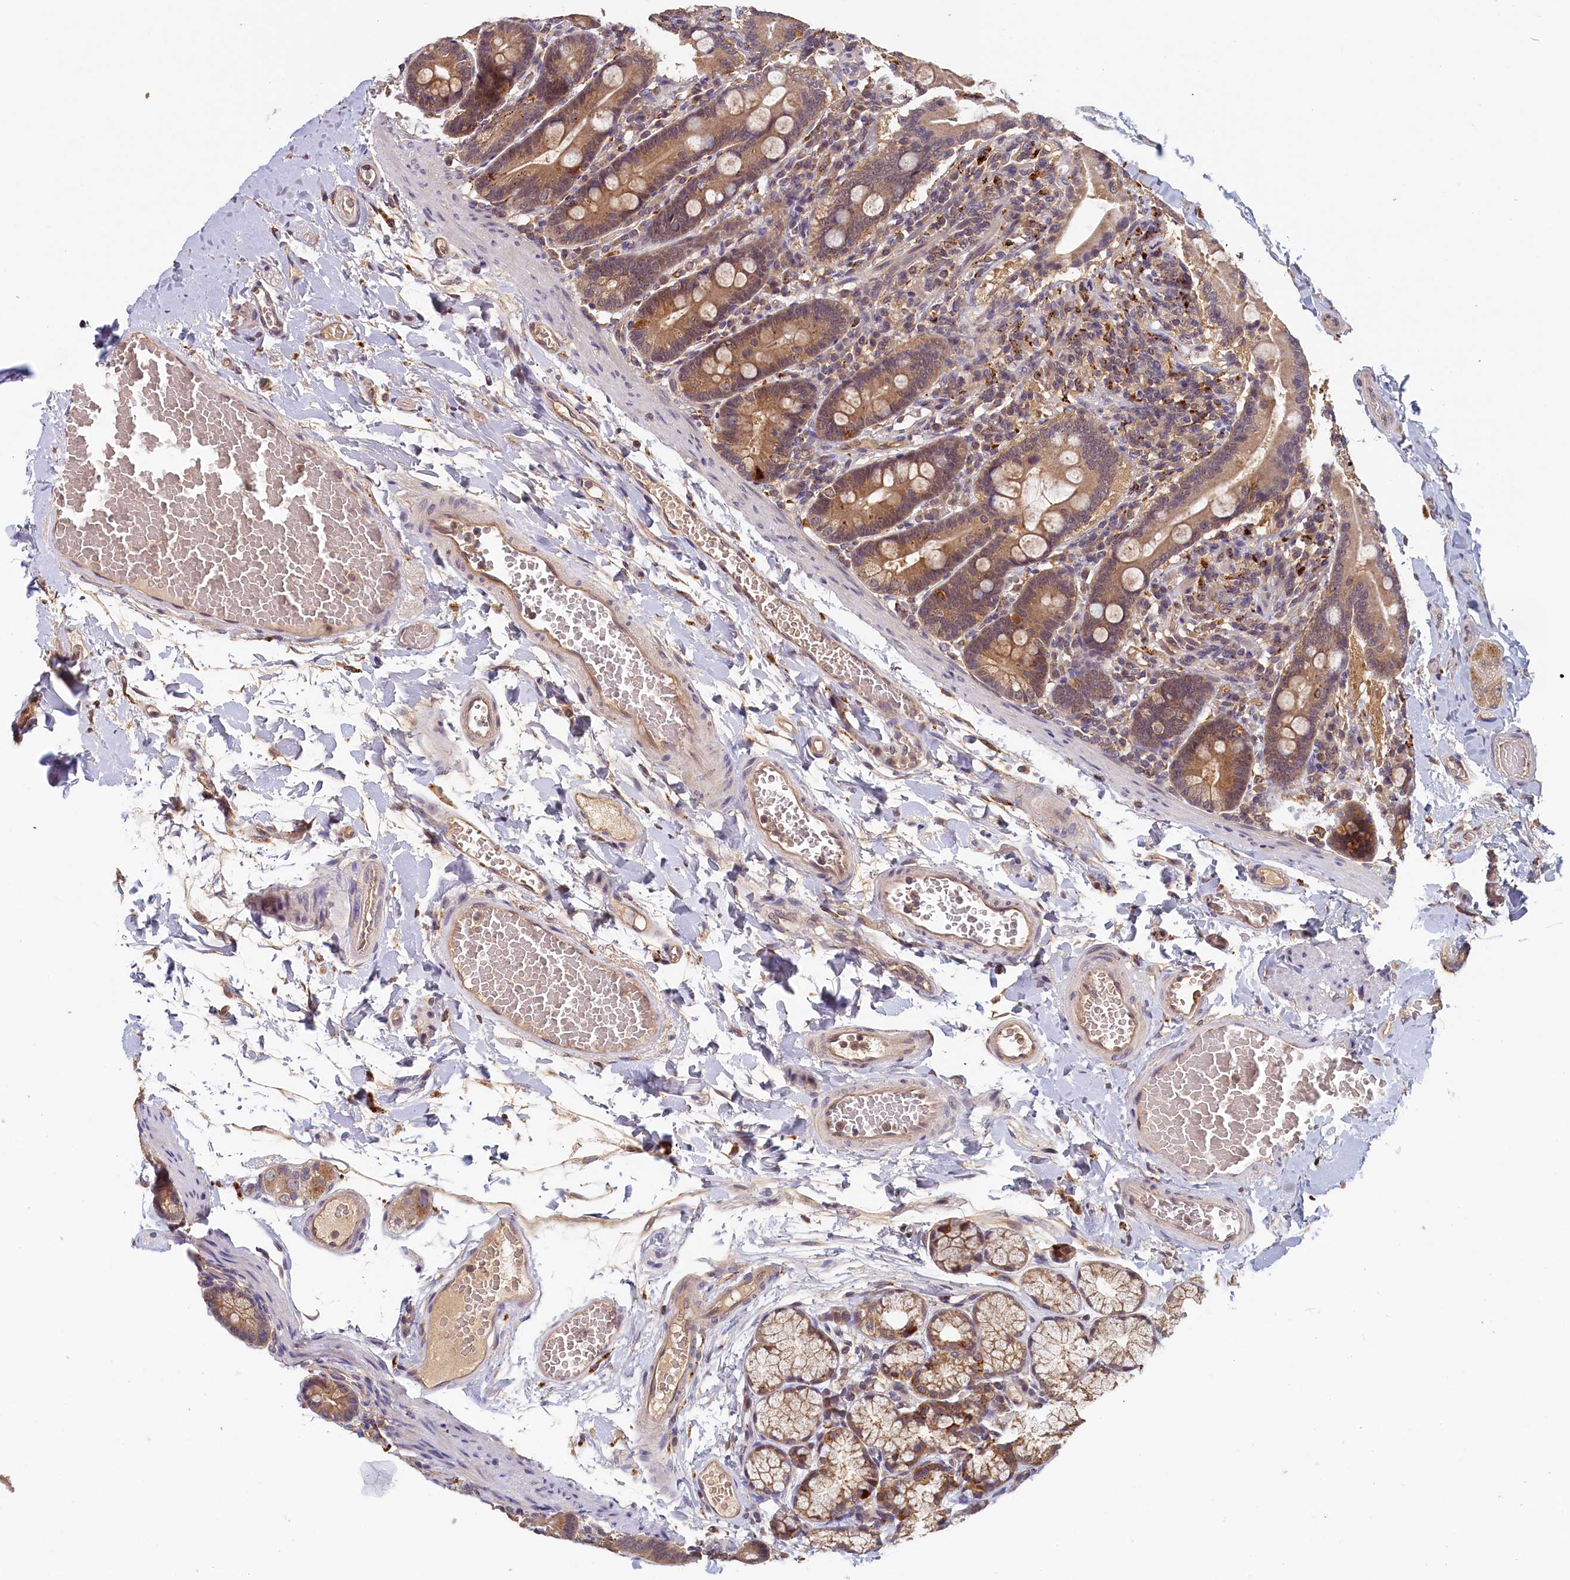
{"staining": {"intensity": "moderate", "quantity": ">75%", "location": "cytoplasmic/membranous"}, "tissue": "duodenum", "cell_type": "Glandular cells", "image_type": "normal", "snomed": [{"axis": "morphology", "description": "Normal tissue, NOS"}, {"axis": "topography", "description": "Duodenum"}], "caption": "This photomicrograph reveals immunohistochemistry (IHC) staining of unremarkable human duodenum, with medium moderate cytoplasmic/membranous expression in approximately >75% of glandular cells.", "gene": "NUBP2", "patient": {"sex": "male", "age": 54}}